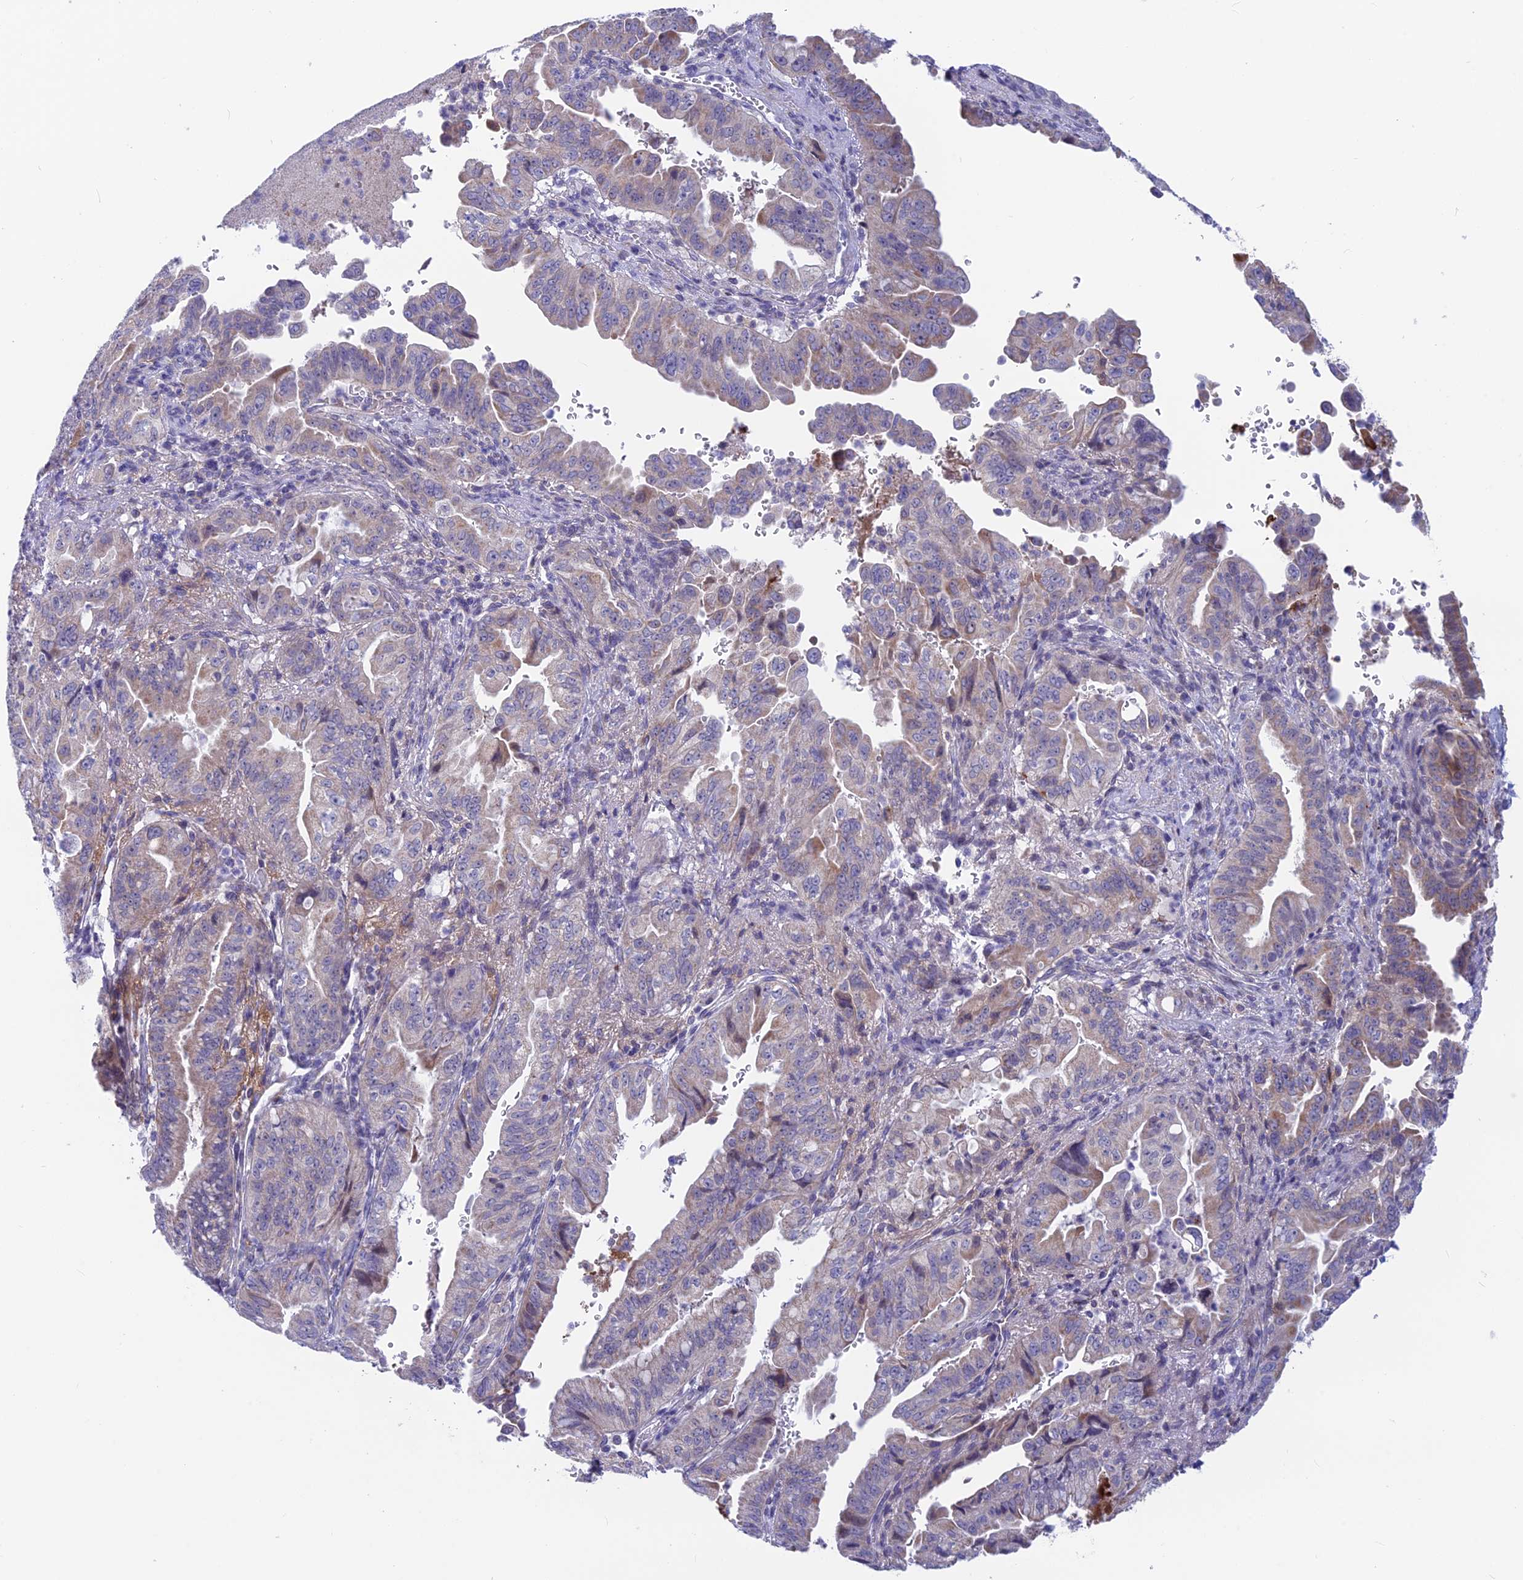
{"staining": {"intensity": "weak", "quantity": "25%-75%", "location": "cytoplasmic/membranous"}, "tissue": "pancreatic cancer", "cell_type": "Tumor cells", "image_type": "cancer", "snomed": [{"axis": "morphology", "description": "Adenocarcinoma, NOS"}, {"axis": "topography", "description": "Pancreas"}], "caption": "Pancreatic cancer (adenocarcinoma) stained for a protein reveals weak cytoplasmic/membranous positivity in tumor cells.", "gene": "PLAC9", "patient": {"sex": "male", "age": 70}}